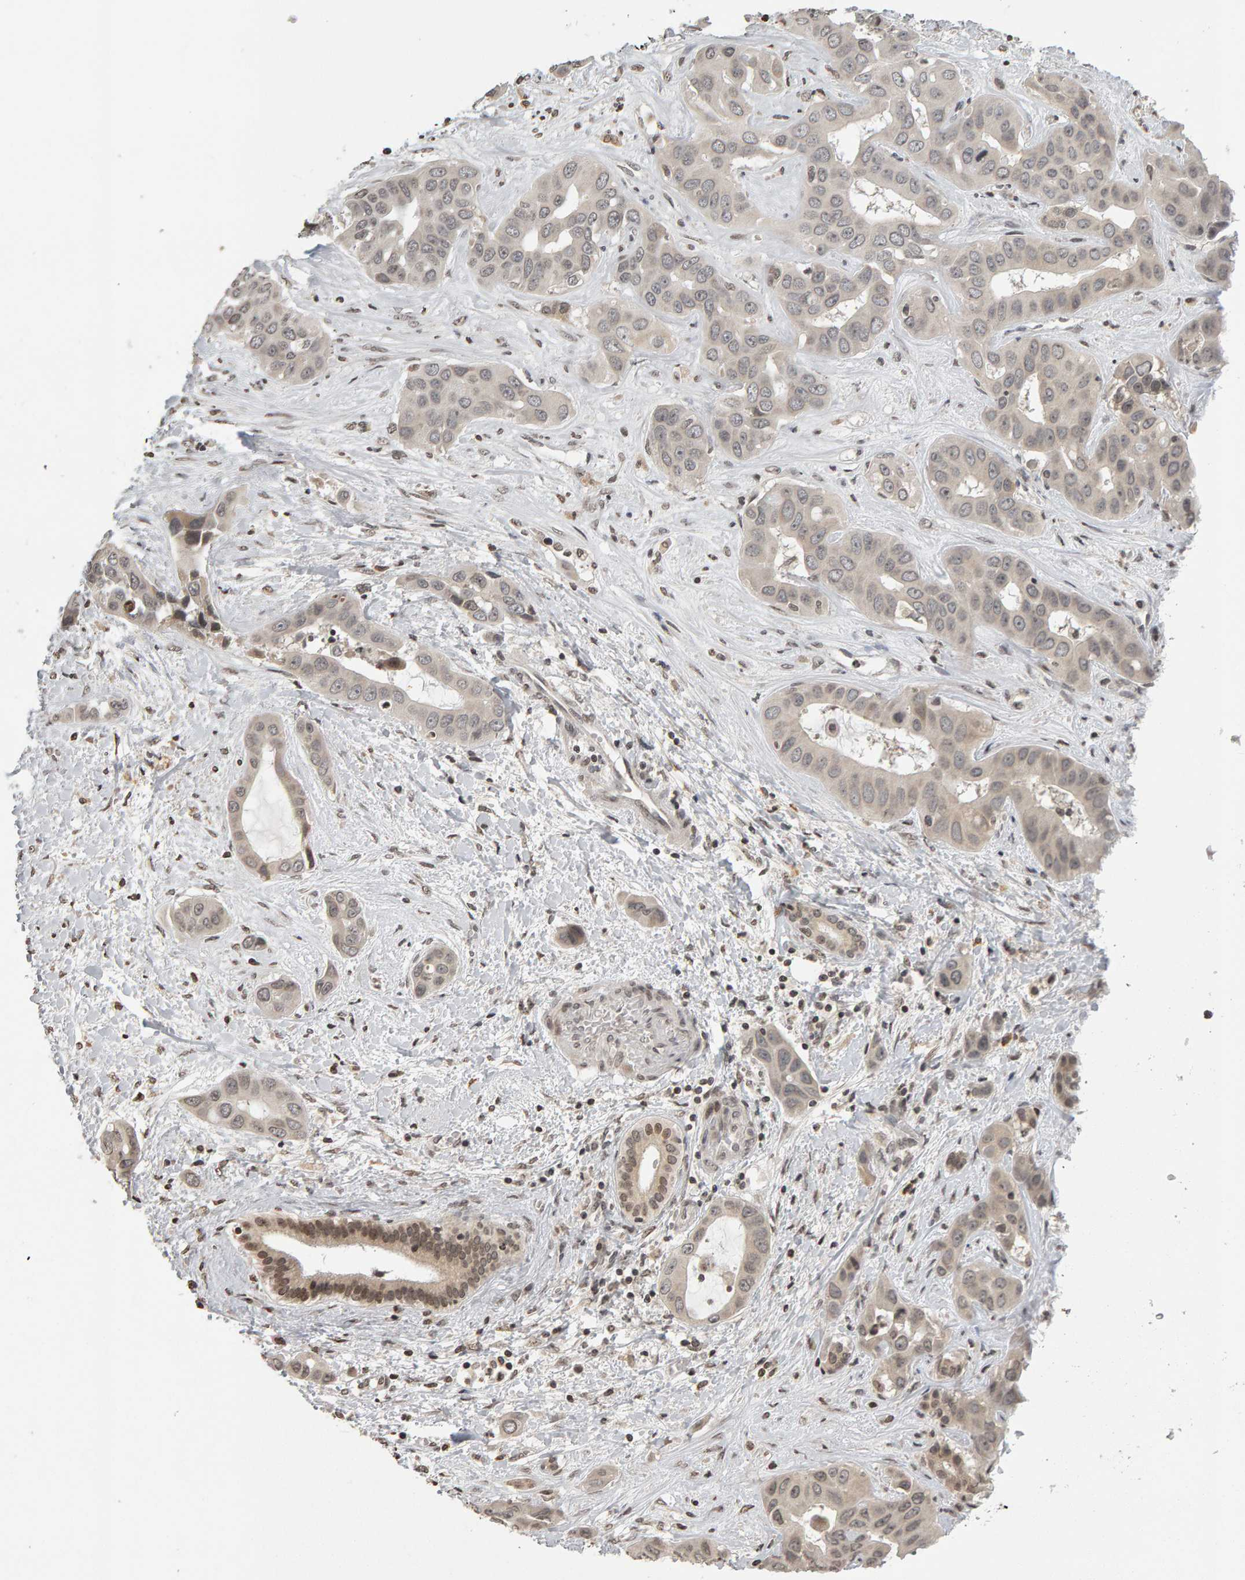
{"staining": {"intensity": "weak", "quantity": "<25%", "location": "nuclear"}, "tissue": "liver cancer", "cell_type": "Tumor cells", "image_type": "cancer", "snomed": [{"axis": "morphology", "description": "Cholangiocarcinoma"}, {"axis": "topography", "description": "Liver"}], "caption": "A high-resolution image shows immunohistochemistry staining of liver cancer (cholangiocarcinoma), which displays no significant expression in tumor cells. (IHC, brightfield microscopy, high magnification).", "gene": "TRAM1", "patient": {"sex": "female", "age": 52}}